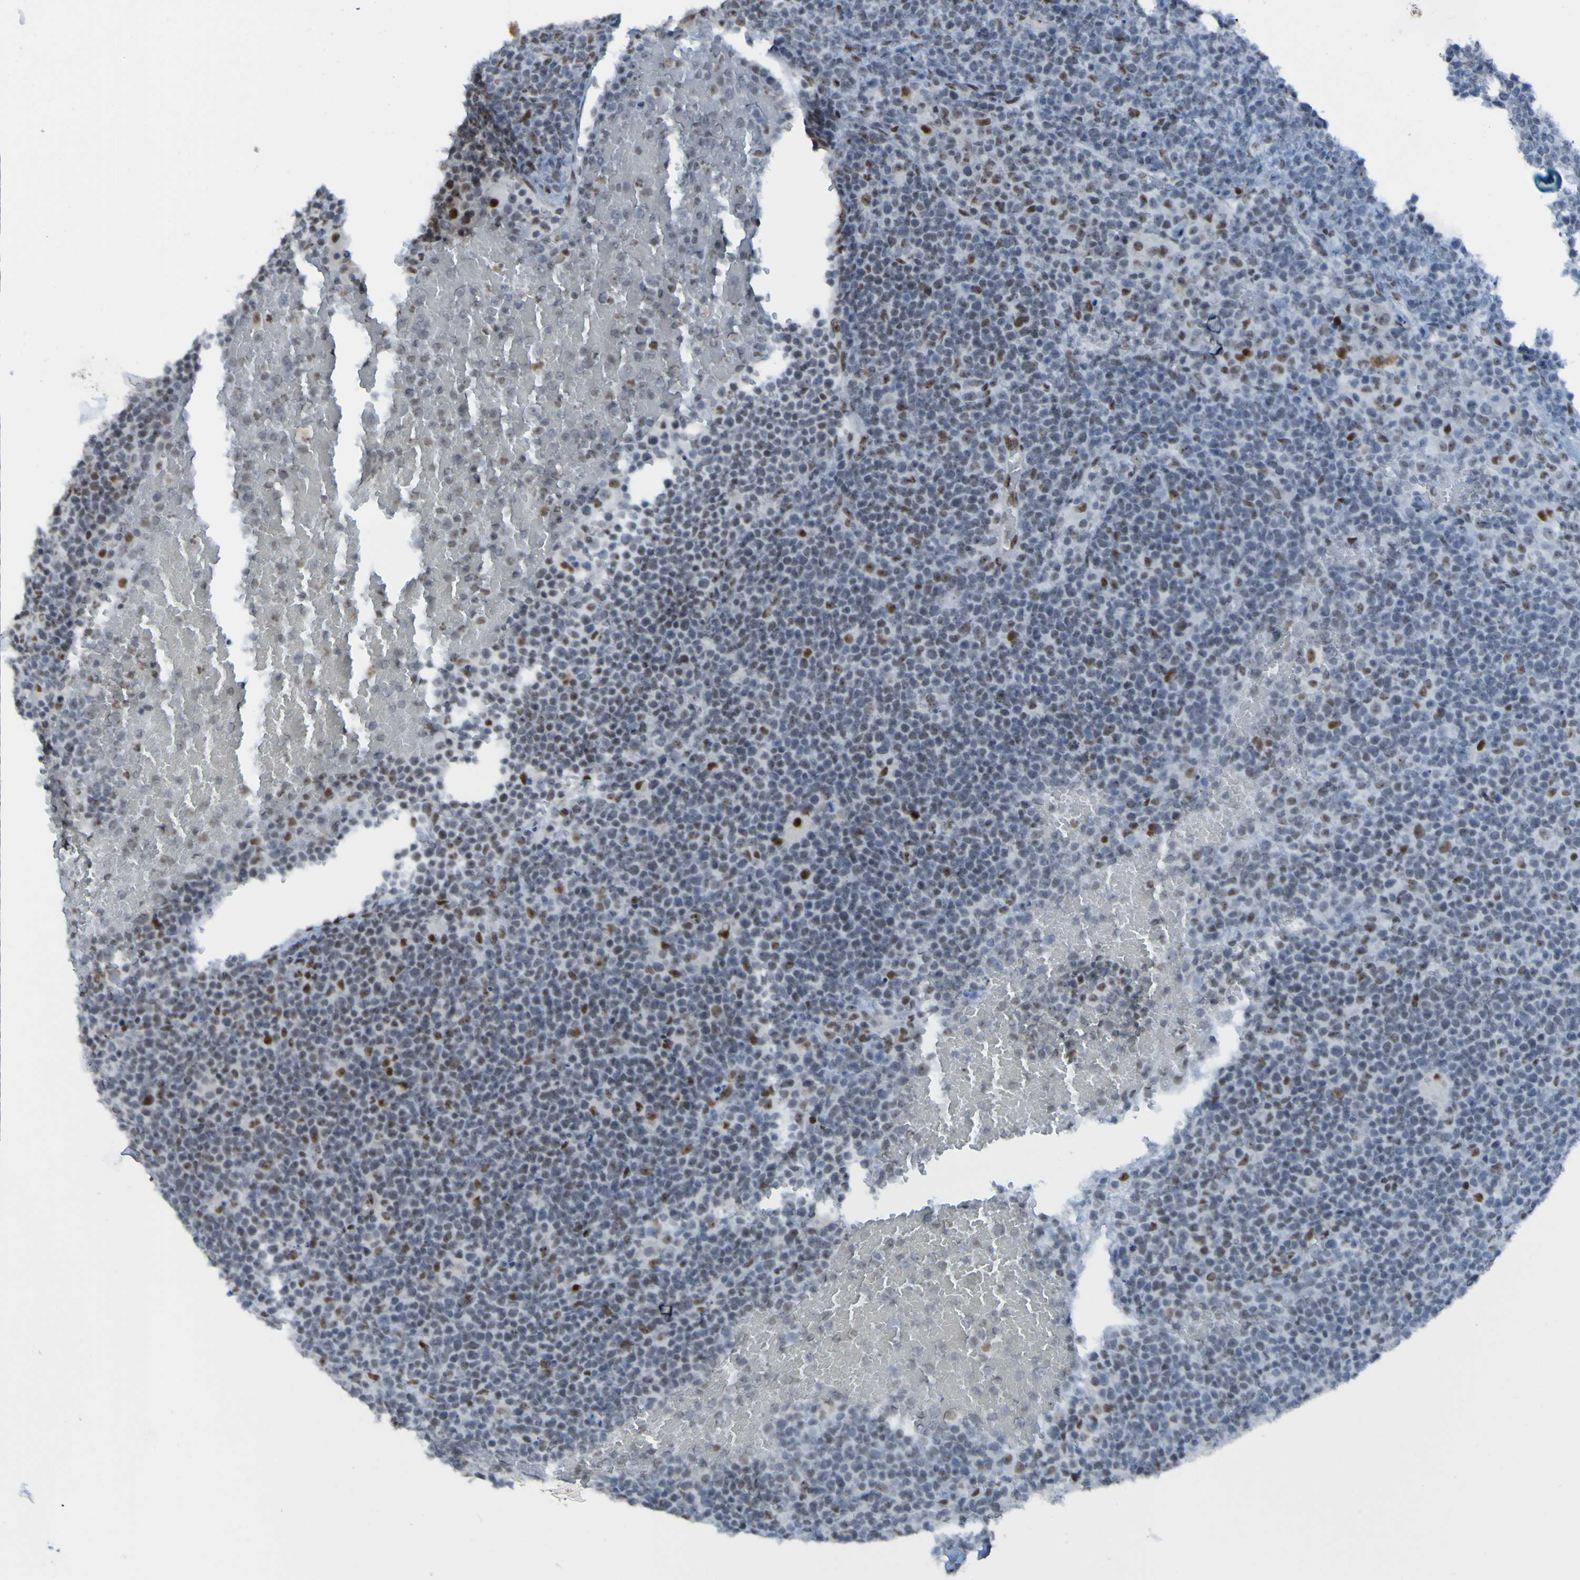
{"staining": {"intensity": "strong", "quantity": "<25%", "location": "nuclear"}, "tissue": "lymphoma", "cell_type": "Tumor cells", "image_type": "cancer", "snomed": [{"axis": "morphology", "description": "Malignant lymphoma, non-Hodgkin's type, High grade"}, {"axis": "topography", "description": "Lymph node"}], "caption": "This is a micrograph of immunohistochemistry (IHC) staining of malignant lymphoma, non-Hodgkin's type (high-grade), which shows strong staining in the nuclear of tumor cells.", "gene": "PHF2", "patient": {"sex": "male", "age": 61}}